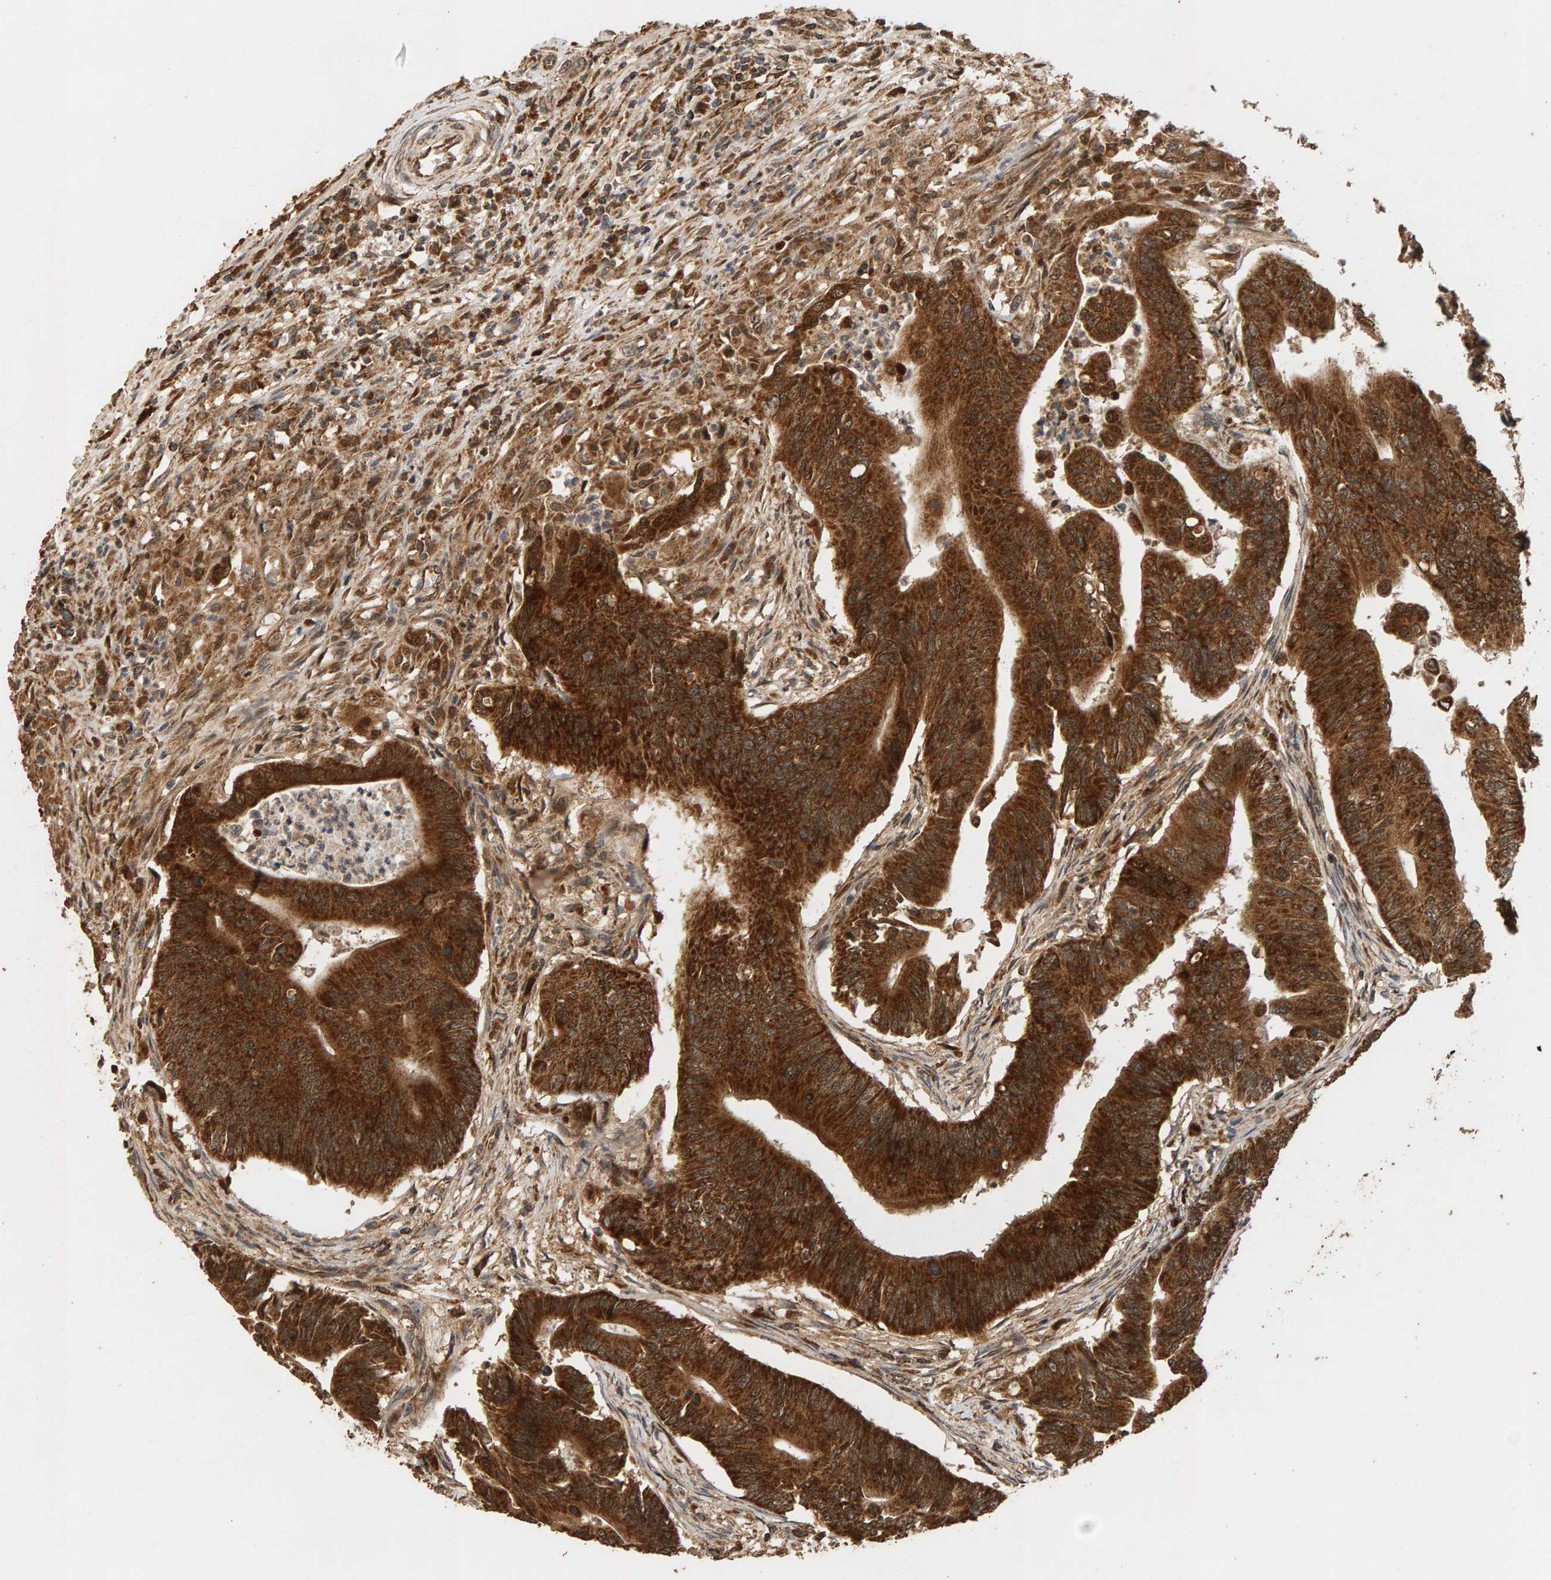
{"staining": {"intensity": "strong", "quantity": ">75%", "location": "cytoplasmic/membranous"}, "tissue": "colorectal cancer", "cell_type": "Tumor cells", "image_type": "cancer", "snomed": [{"axis": "morphology", "description": "Adenoma, NOS"}, {"axis": "morphology", "description": "Adenocarcinoma, NOS"}, {"axis": "topography", "description": "Colon"}], "caption": "The histopathology image reveals staining of colorectal cancer, revealing strong cytoplasmic/membranous protein expression (brown color) within tumor cells.", "gene": "GSTK1", "patient": {"sex": "male", "age": 79}}